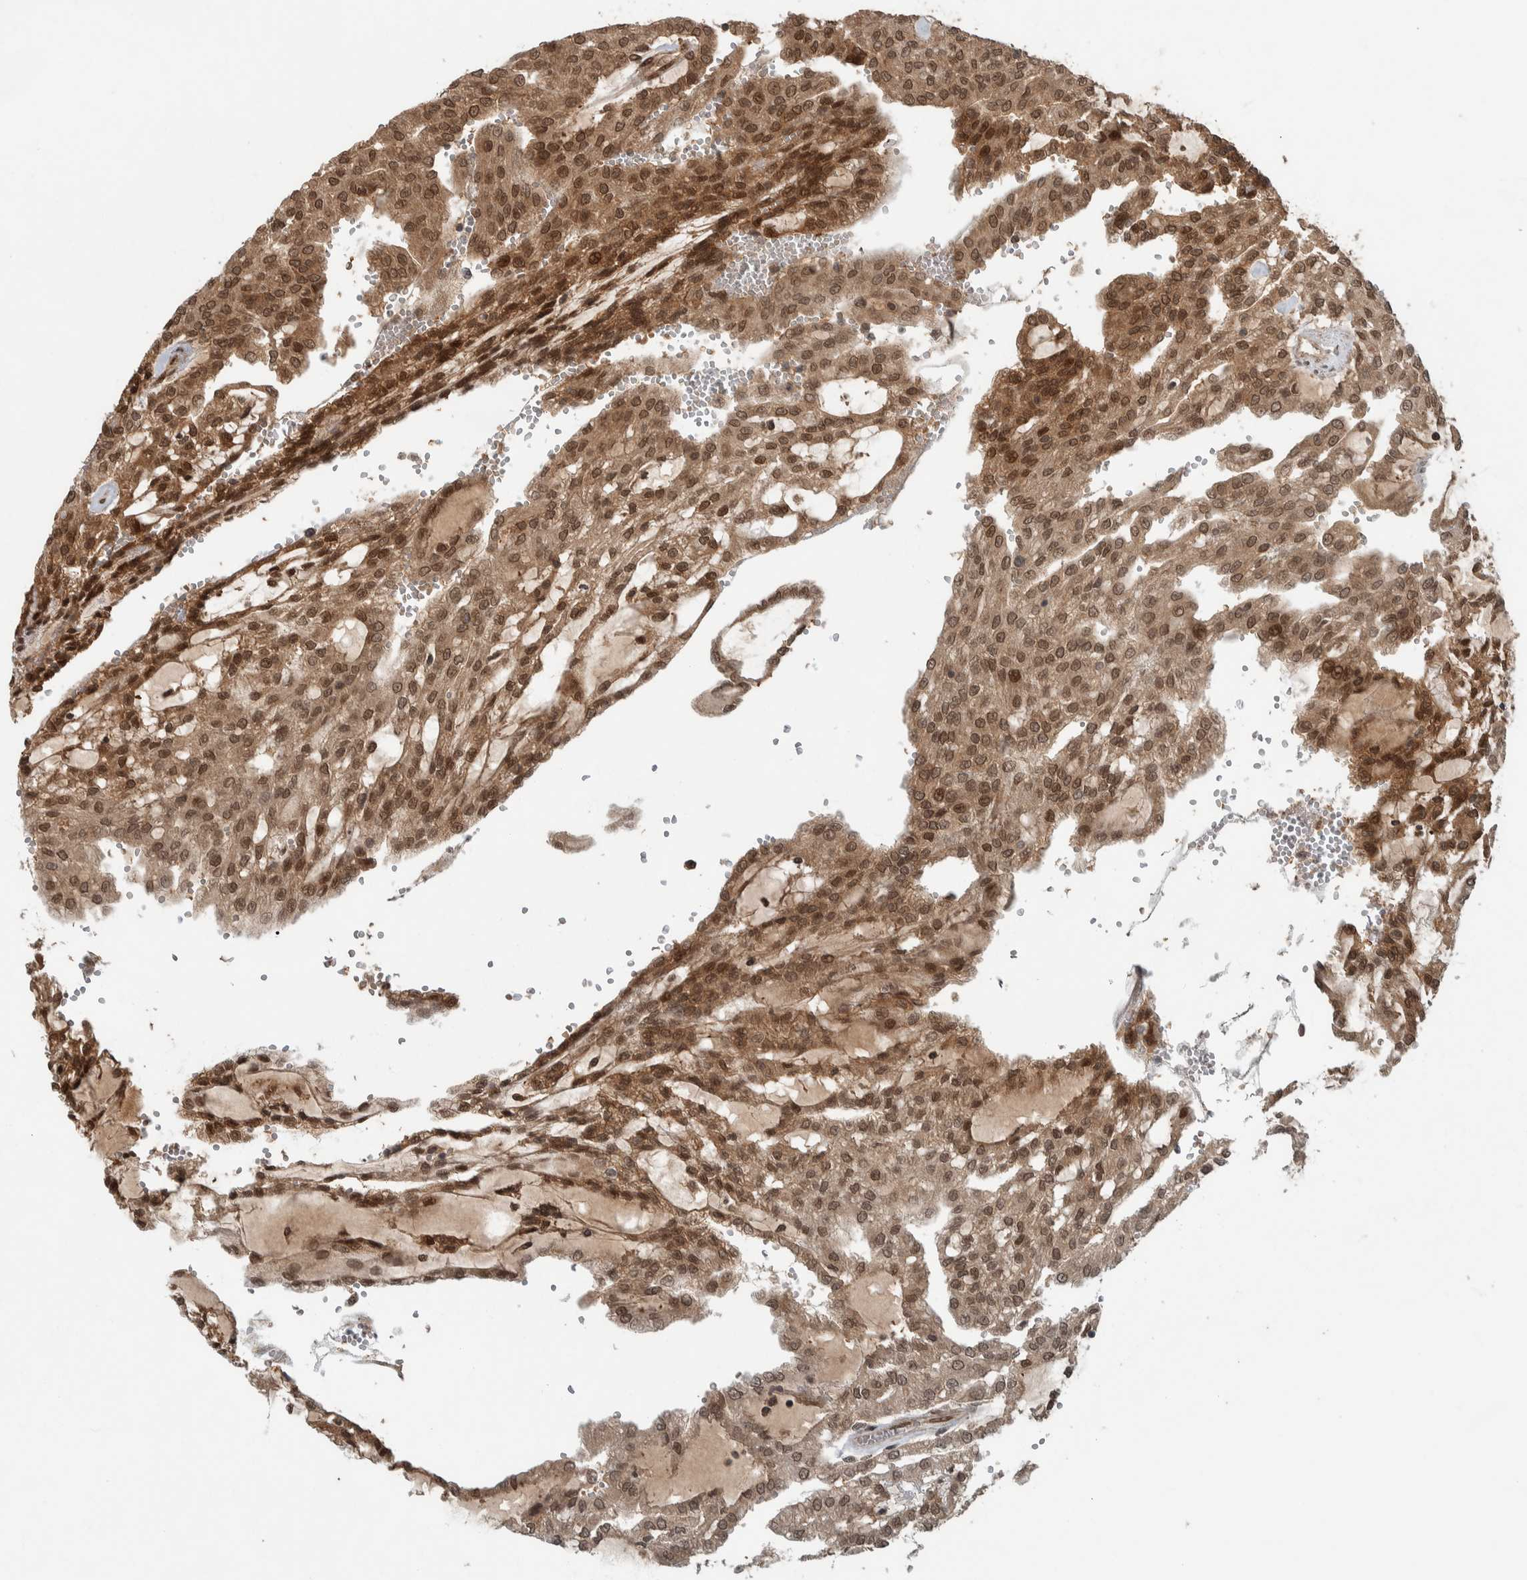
{"staining": {"intensity": "moderate", "quantity": ">75%", "location": "nuclear"}, "tissue": "renal cancer", "cell_type": "Tumor cells", "image_type": "cancer", "snomed": [{"axis": "morphology", "description": "Adenocarcinoma, NOS"}, {"axis": "topography", "description": "Kidney"}], "caption": "IHC (DAB (3,3'-diaminobenzidine)) staining of human renal adenocarcinoma reveals moderate nuclear protein staining in approximately >75% of tumor cells. The staining was performed using DAB (3,3'-diaminobenzidine), with brown indicating positive protein expression. Nuclei are stained blue with hematoxylin.", "gene": "CNTROB", "patient": {"sex": "male", "age": 63}}